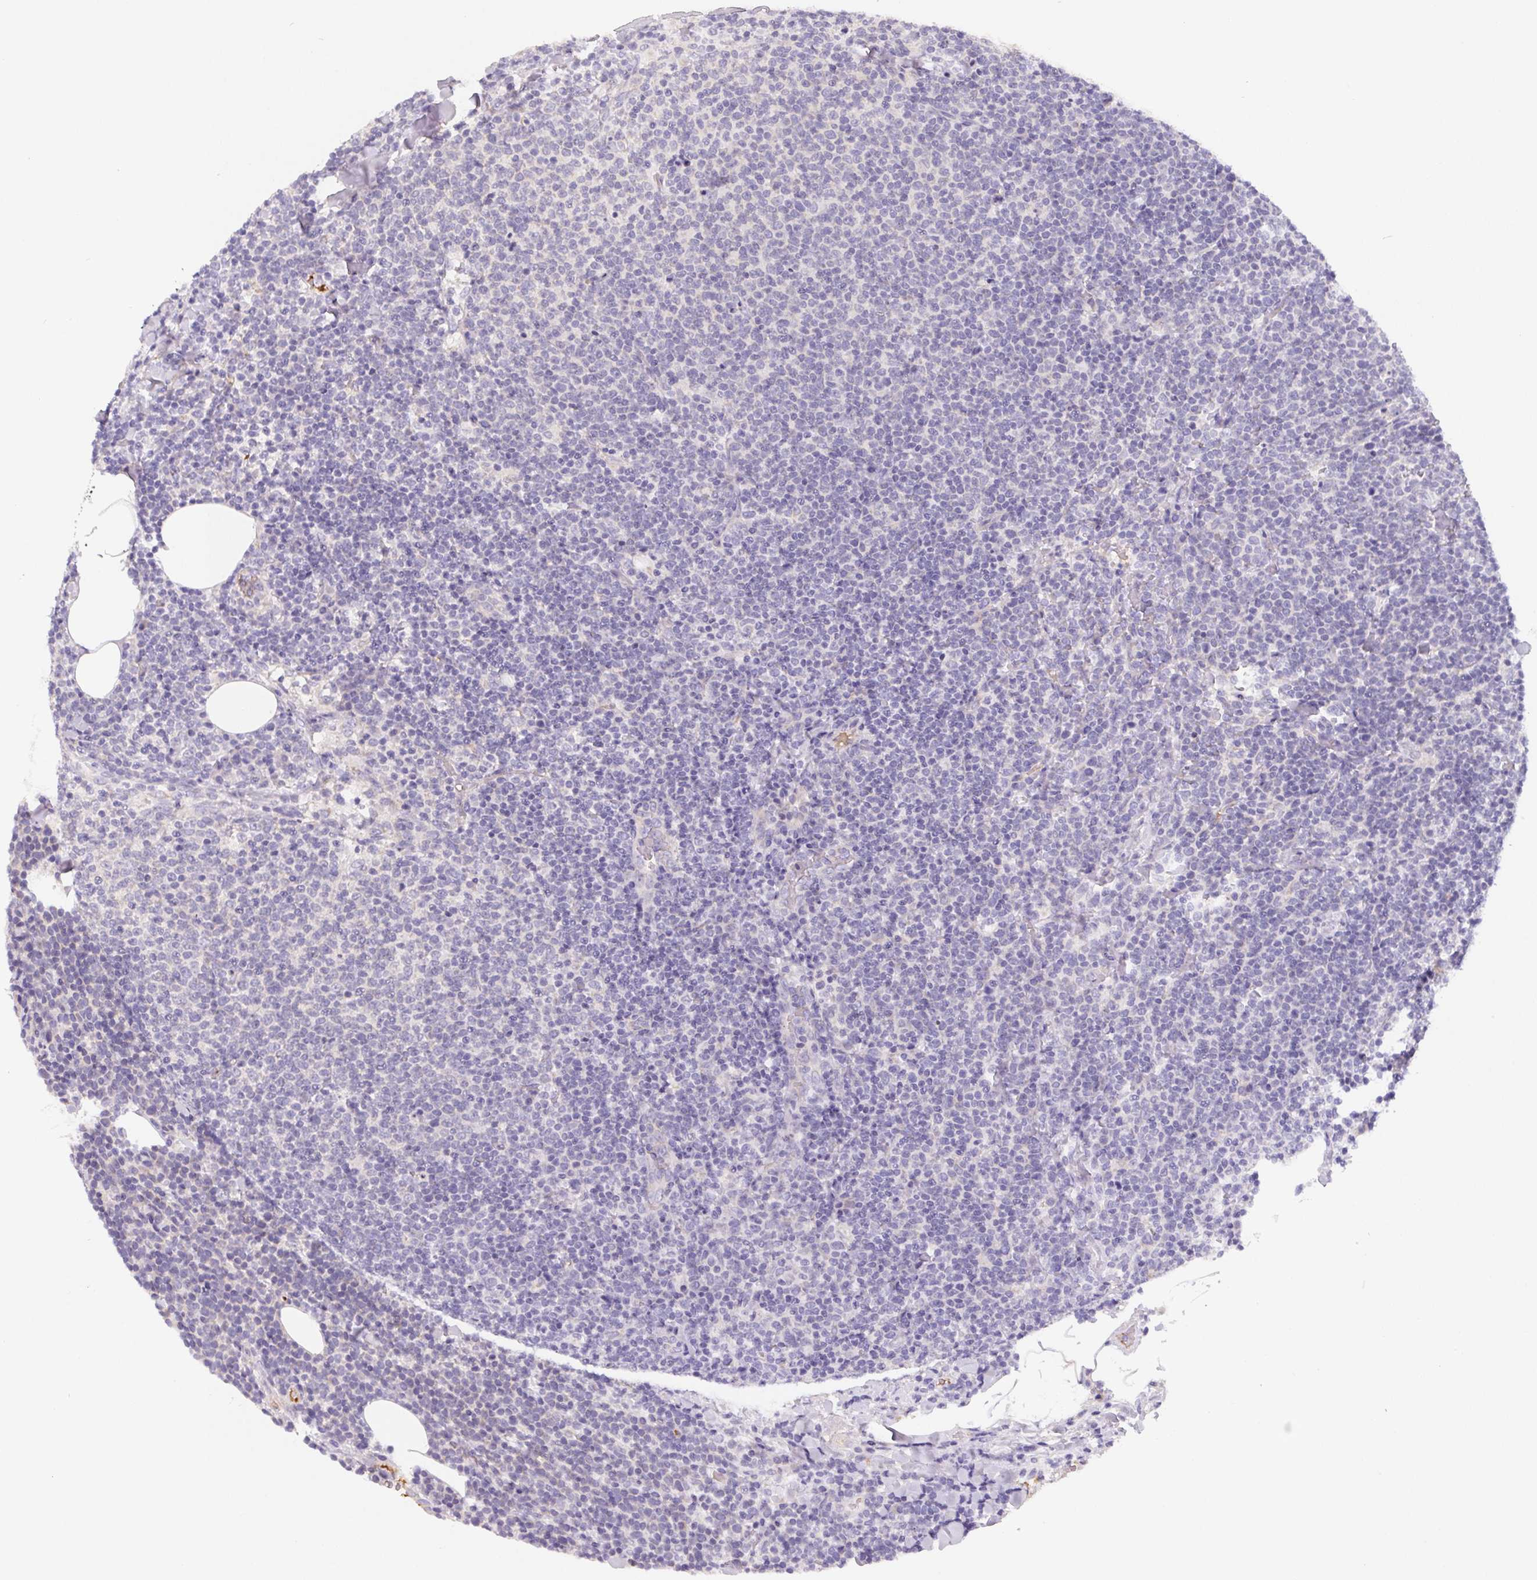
{"staining": {"intensity": "negative", "quantity": "none", "location": "none"}, "tissue": "lymphoma", "cell_type": "Tumor cells", "image_type": "cancer", "snomed": [{"axis": "morphology", "description": "Malignant lymphoma, non-Hodgkin's type, High grade"}, {"axis": "topography", "description": "Lymph node"}], "caption": "This is an IHC histopathology image of lymphoma. There is no staining in tumor cells.", "gene": "LPA", "patient": {"sex": "male", "age": 61}}